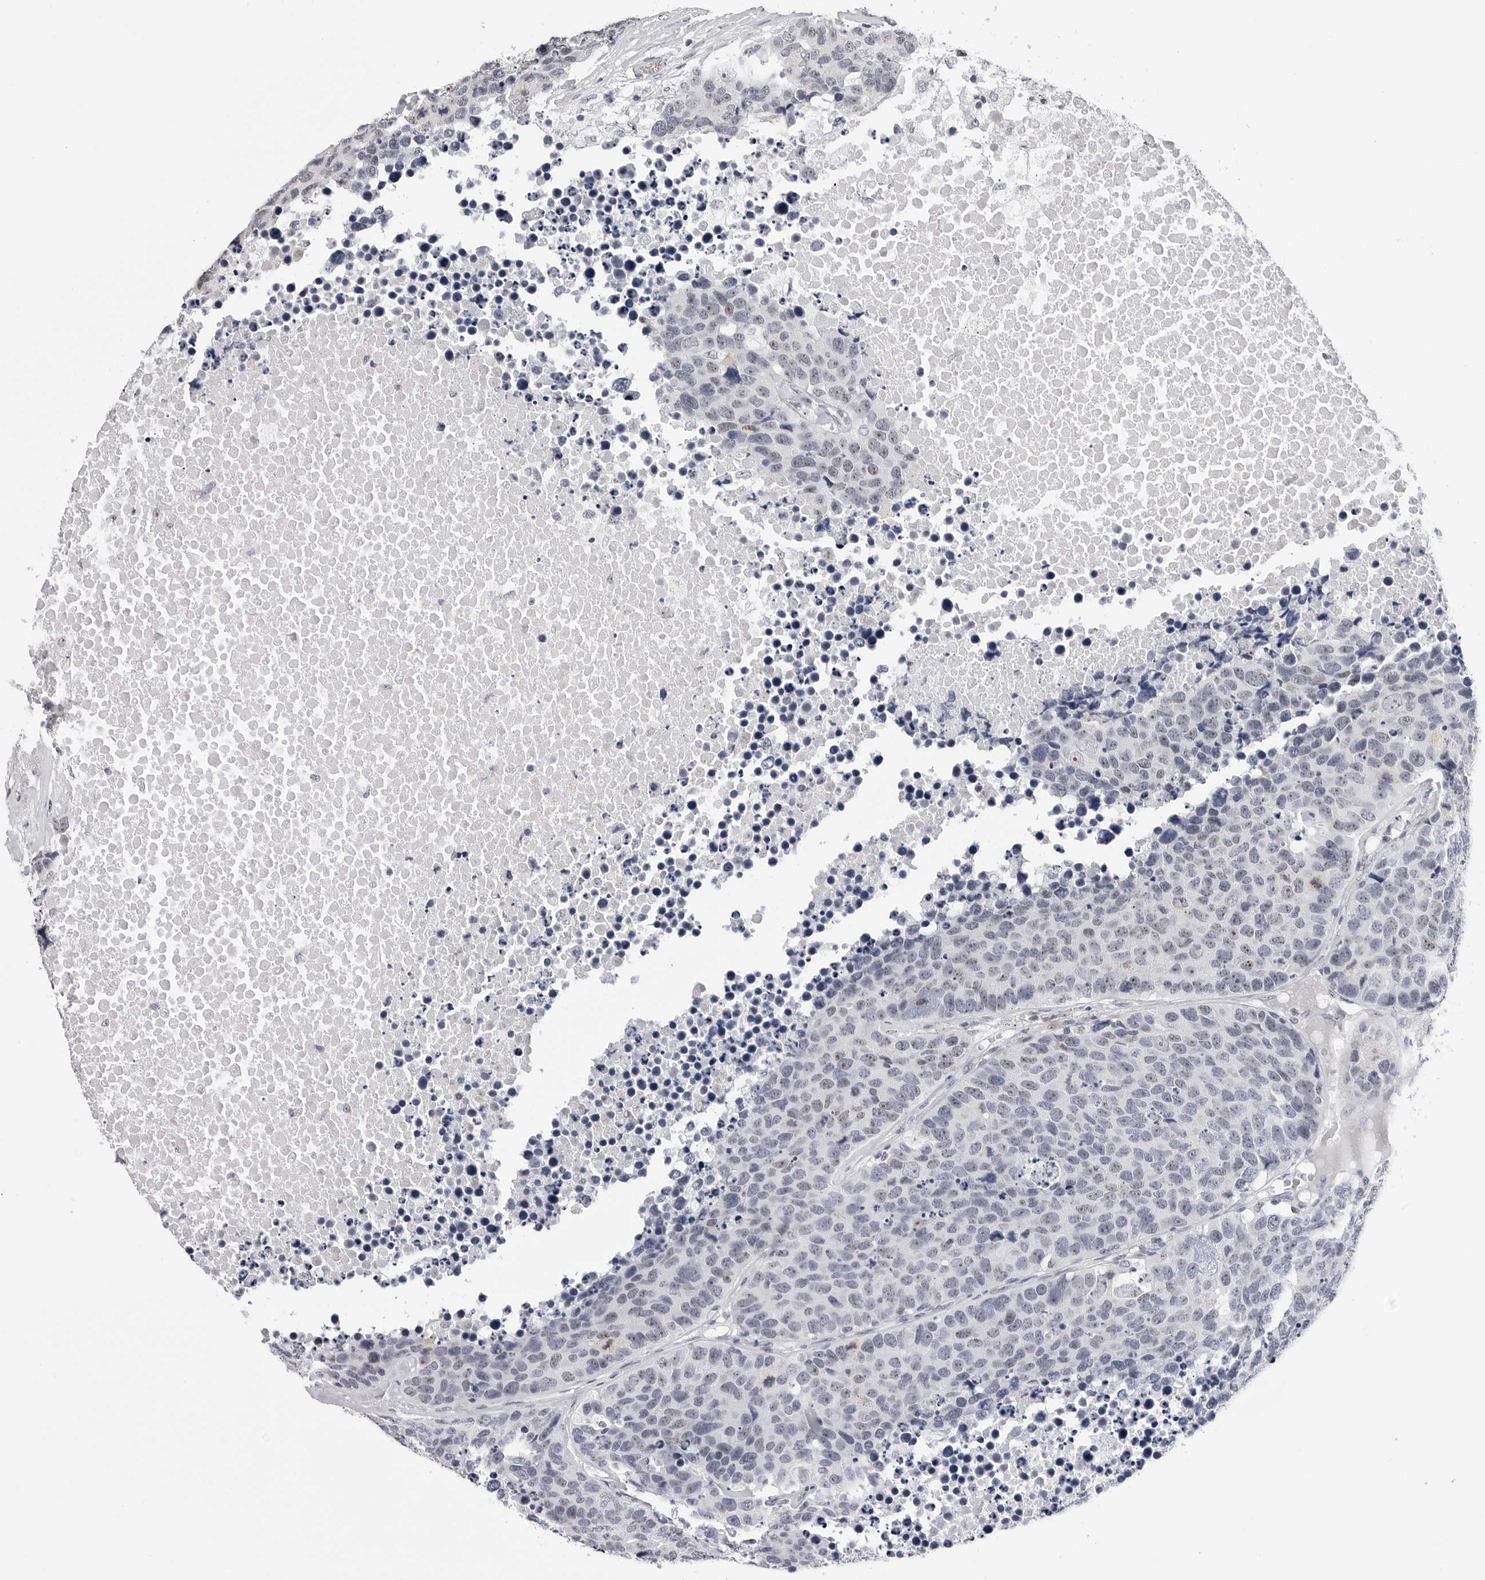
{"staining": {"intensity": "moderate", "quantity": "<25%", "location": "nuclear"}, "tissue": "carcinoid", "cell_type": "Tumor cells", "image_type": "cancer", "snomed": [{"axis": "morphology", "description": "Carcinoid, malignant, NOS"}, {"axis": "topography", "description": "Lung"}], "caption": "Malignant carcinoid stained with DAB (3,3'-diaminobenzidine) IHC demonstrates low levels of moderate nuclear staining in about <25% of tumor cells.", "gene": "GNL2", "patient": {"sex": "male", "age": 60}}